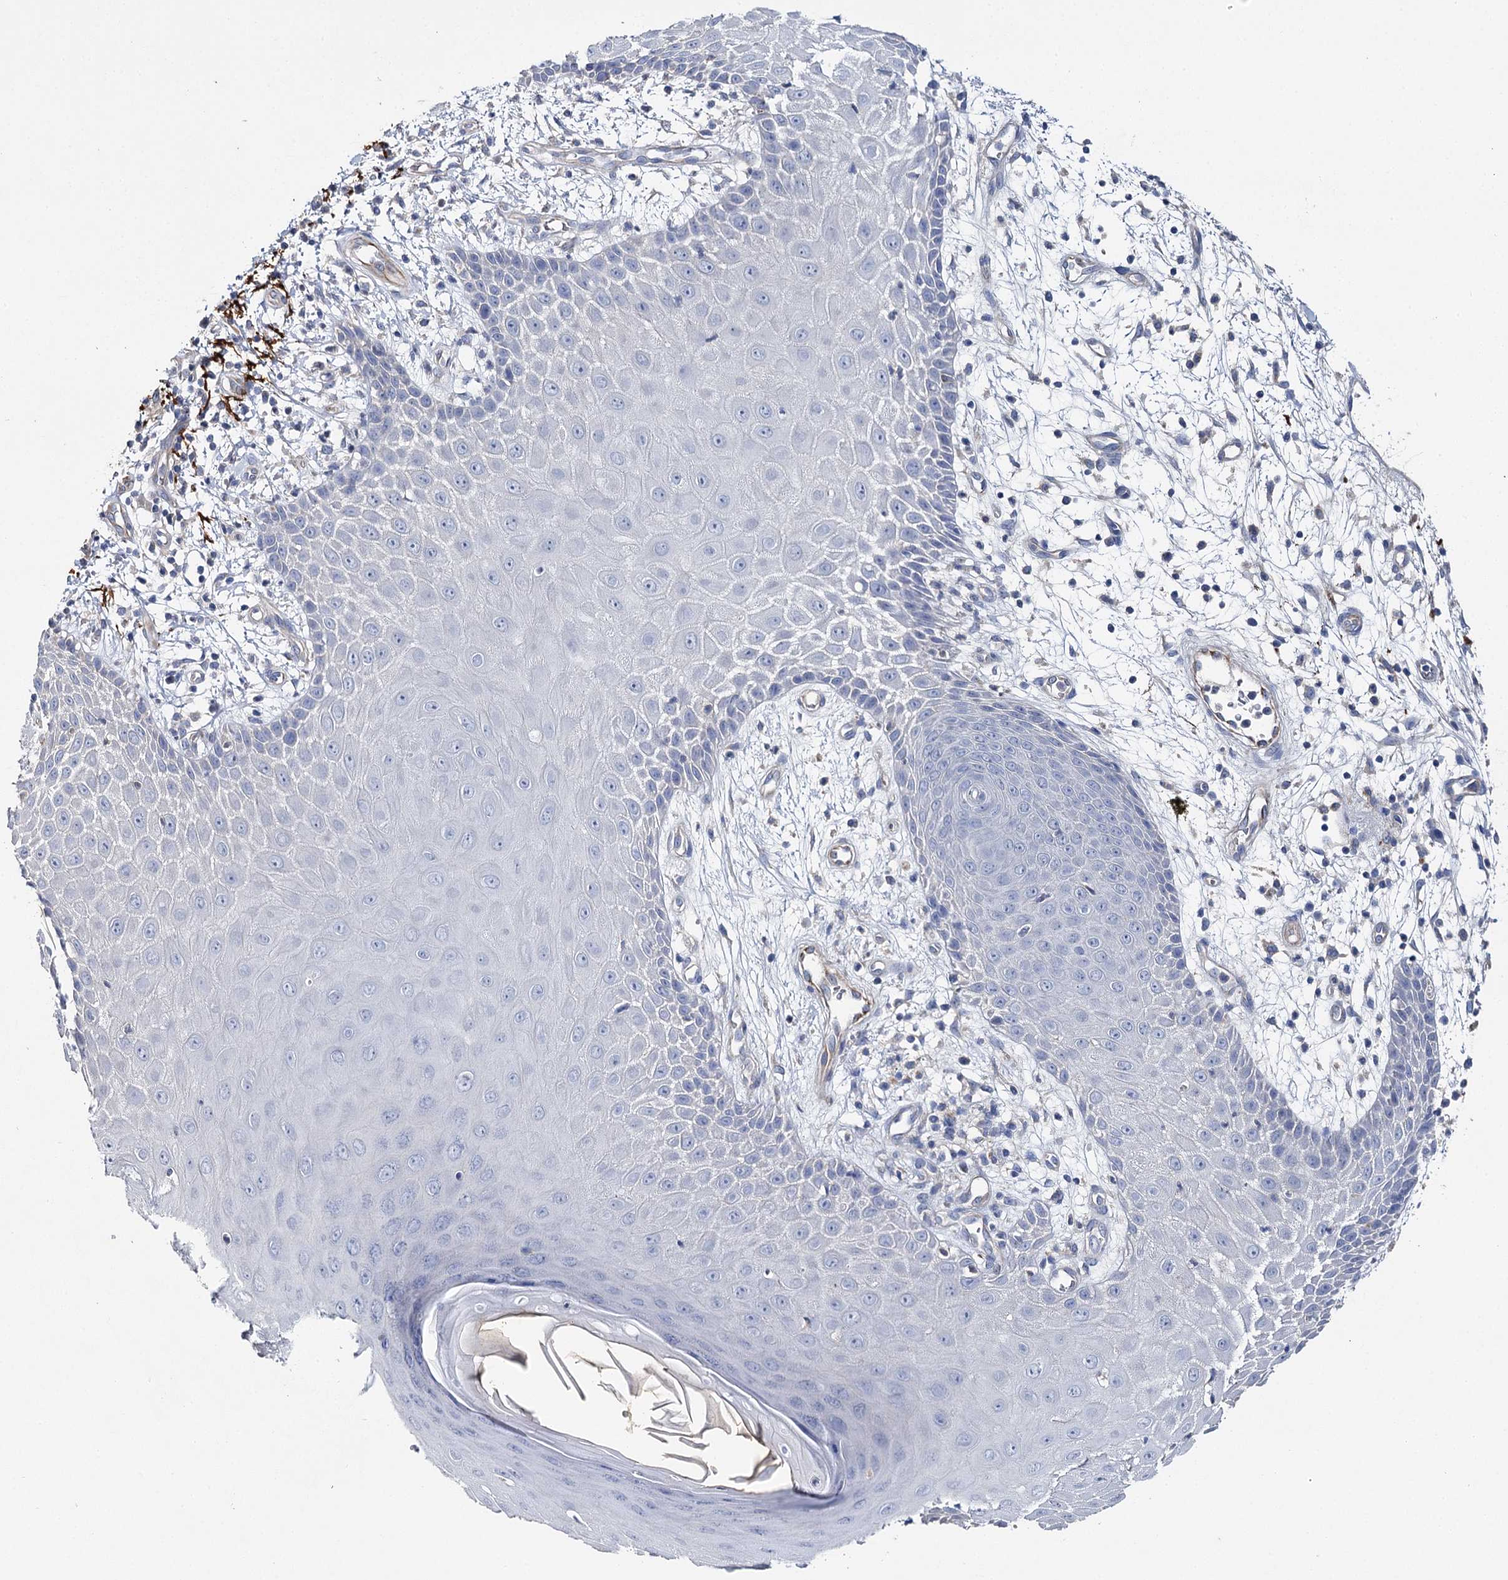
{"staining": {"intensity": "negative", "quantity": "none", "location": "none"}, "tissue": "melanoma", "cell_type": "Tumor cells", "image_type": "cancer", "snomed": [{"axis": "morphology", "description": "Malignant melanoma, NOS"}, {"axis": "topography", "description": "Skin"}], "caption": "Immunohistochemical staining of human melanoma demonstrates no significant expression in tumor cells. (DAB (3,3'-diaminobenzidine) immunohistochemistry (IHC), high magnification).", "gene": "EPYC", "patient": {"sex": "female", "age": 82}}